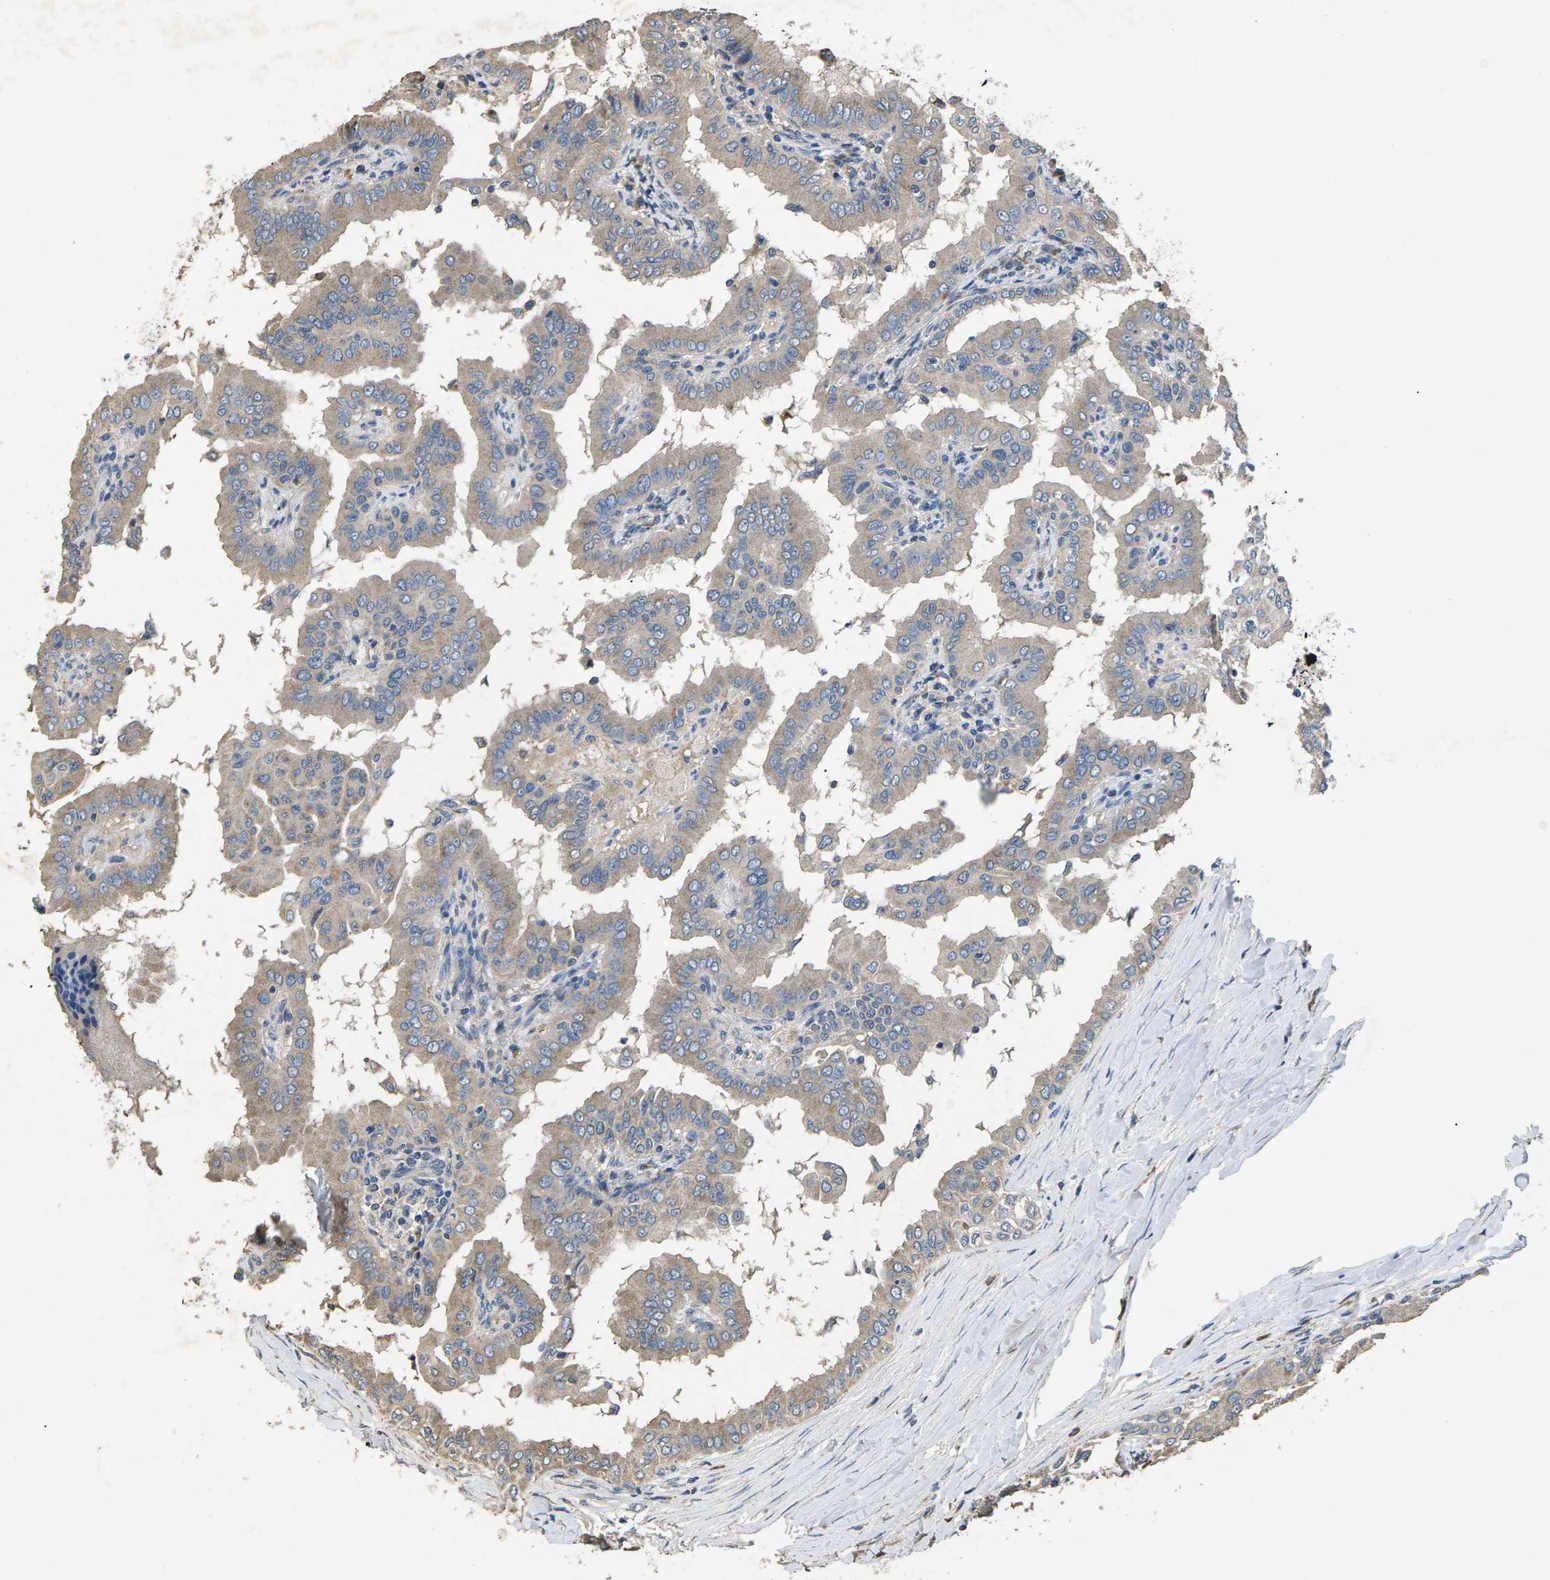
{"staining": {"intensity": "weak", "quantity": "<25%", "location": "cytoplasmic/membranous"}, "tissue": "thyroid cancer", "cell_type": "Tumor cells", "image_type": "cancer", "snomed": [{"axis": "morphology", "description": "Papillary adenocarcinoma, NOS"}, {"axis": "topography", "description": "Thyroid gland"}], "caption": "DAB (3,3'-diaminobenzidine) immunohistochemical staining of thyroid papillary adenocarcinoma exhibits no significant expression in tumor cells.", "gene": "B4GAT1", "patient": {"sex": "male", "age": 33}}